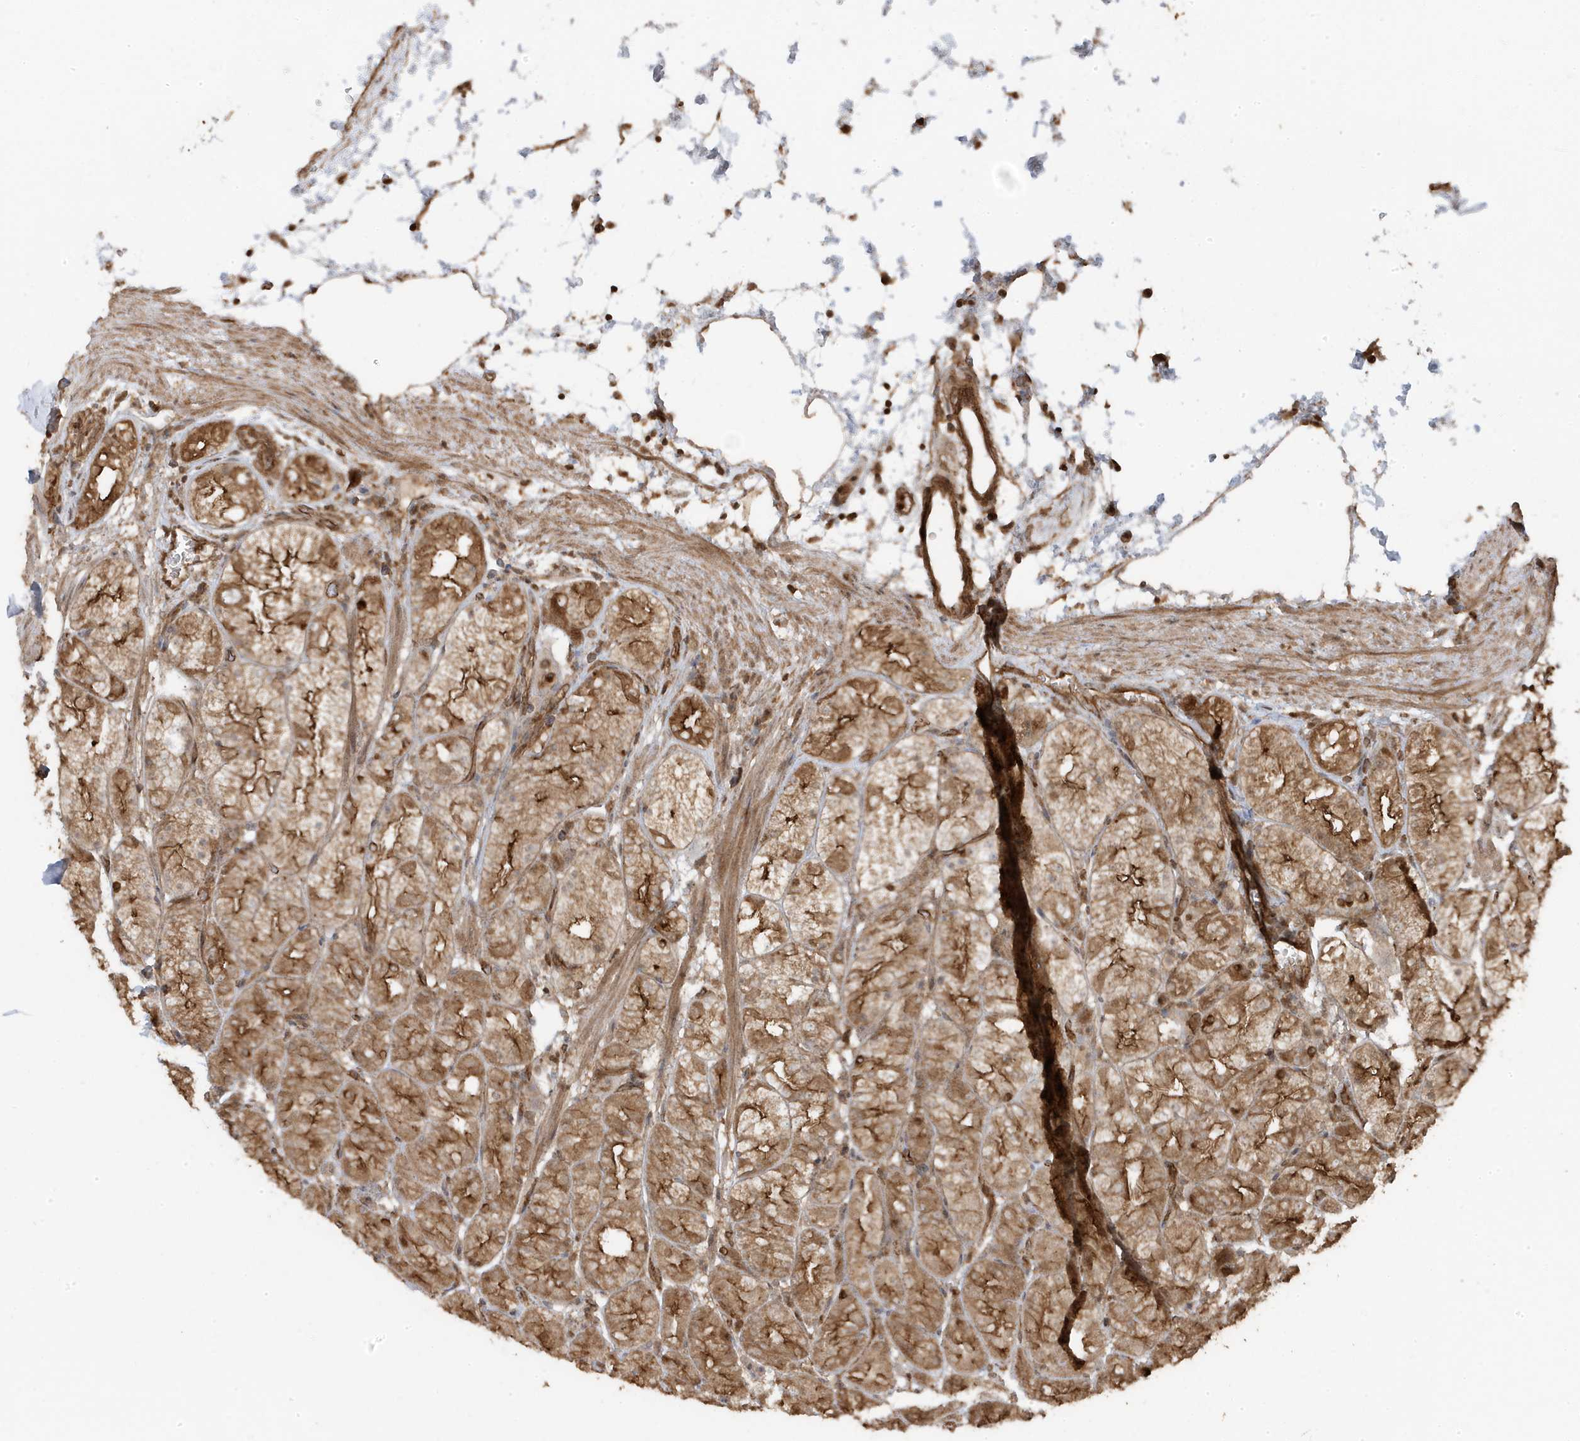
{"staining": {"intensity": "strong", "quantity": "25%-75%", "location": "cytoplasmic/membranous"}, "tissue": "stomach", "cell_type": "Glandular cells", "image_type": "normal", "snomed": [{"axis": "morphology", "description": "Normal tissue, NOS"}, {"axis": "topography", "description": "Stomach, upper"}], "caption": "Protein staining displays strong cytoplasmic/membranous staining in about 25%-75% of glandular cells in unremarkable stomach.", "gene": "ASAP1", "patient": {"sex": "male", "age": 48}}